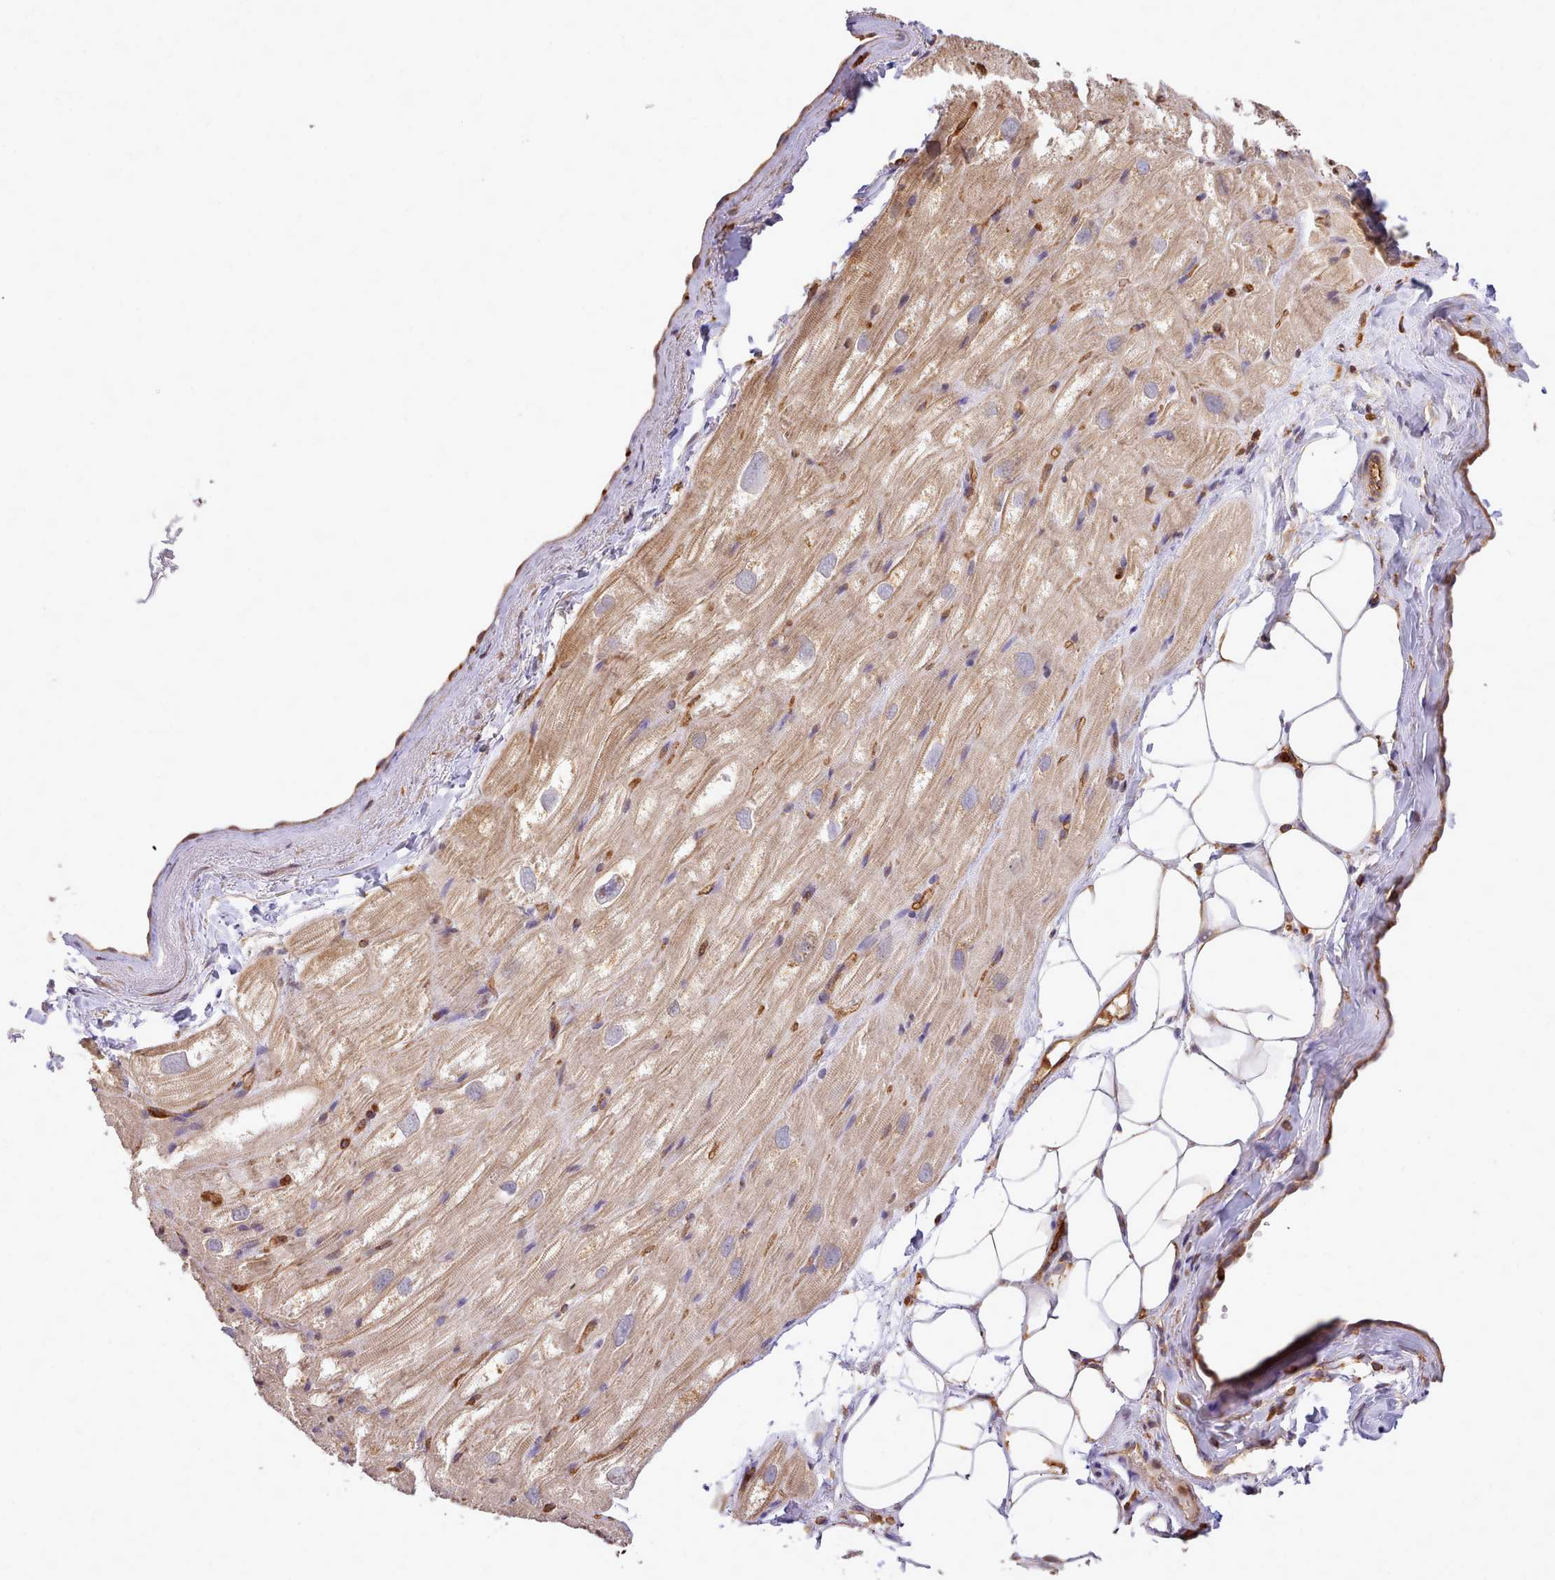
{"staining": {"intensity": "moderate", "quantity": "25%-75%", "location": "cytoplasmic/membranous"}, "tissue": "heart muscle", "cell_type": "Cardiomyocytes", "image_type": "normal", "snomed": [{"axis": "morphology", "description": "Normal tissue, NOS"}, {"axis": "topography", "description": "Heart"}], "caption": "Cardiomyocytes demonstrate medium levels of moderate cytoplasmic/membranous staining in about 25%-75% of cells in benign human heart muscle. The staining is performed using DAB (3,3'-diaminobenzidine) brown chromogen to label protein expression. The nuclei are counter-stained blue using hematoxylin.", "gene": "CAPZA1", "patient": {"sex": "male", "age": 50}}